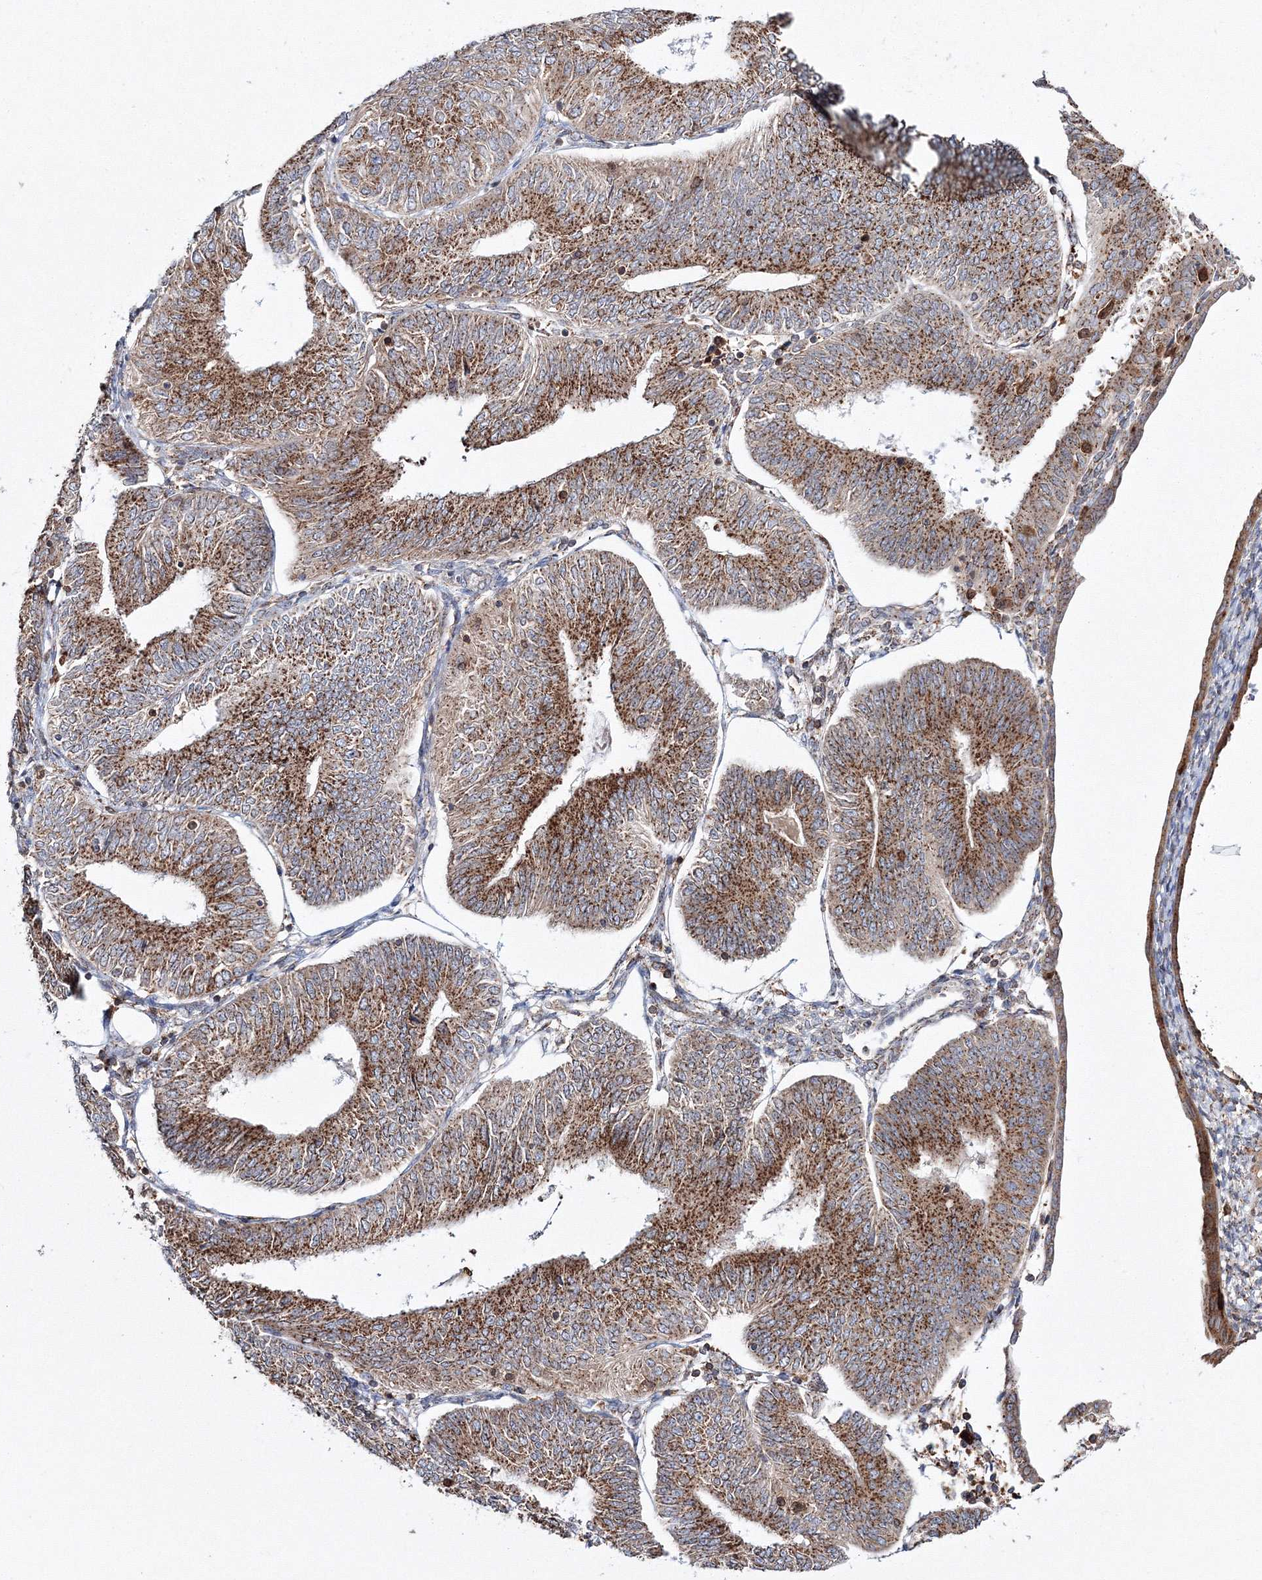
{"staining": {"intensity": "strong", "quantity": ">75%", "location": "cytoplasmic/membranous"}, "tissue": "endometrial cancer", "cell_type": "Tumor cells", "image_type": "cancer", "snomed": [{"axis": "morphology", "description": "Adenocarcinoma, NOS"}, {"axis": "topography", "description": "Endometrium"}], "caption": "Immunohistochemistry micrograph of neoplastic tissue: human endometrial cancer stained using immunohistochemistry (IHC) exhibits high levels of strong protein expression localized specifically in the cytoplasmic/membranous of tumor cells, appearing as a cytoplasmic/membranous brown color.", "gene": "ARCN1", "patient": {"sex": "female", "age": 58}}